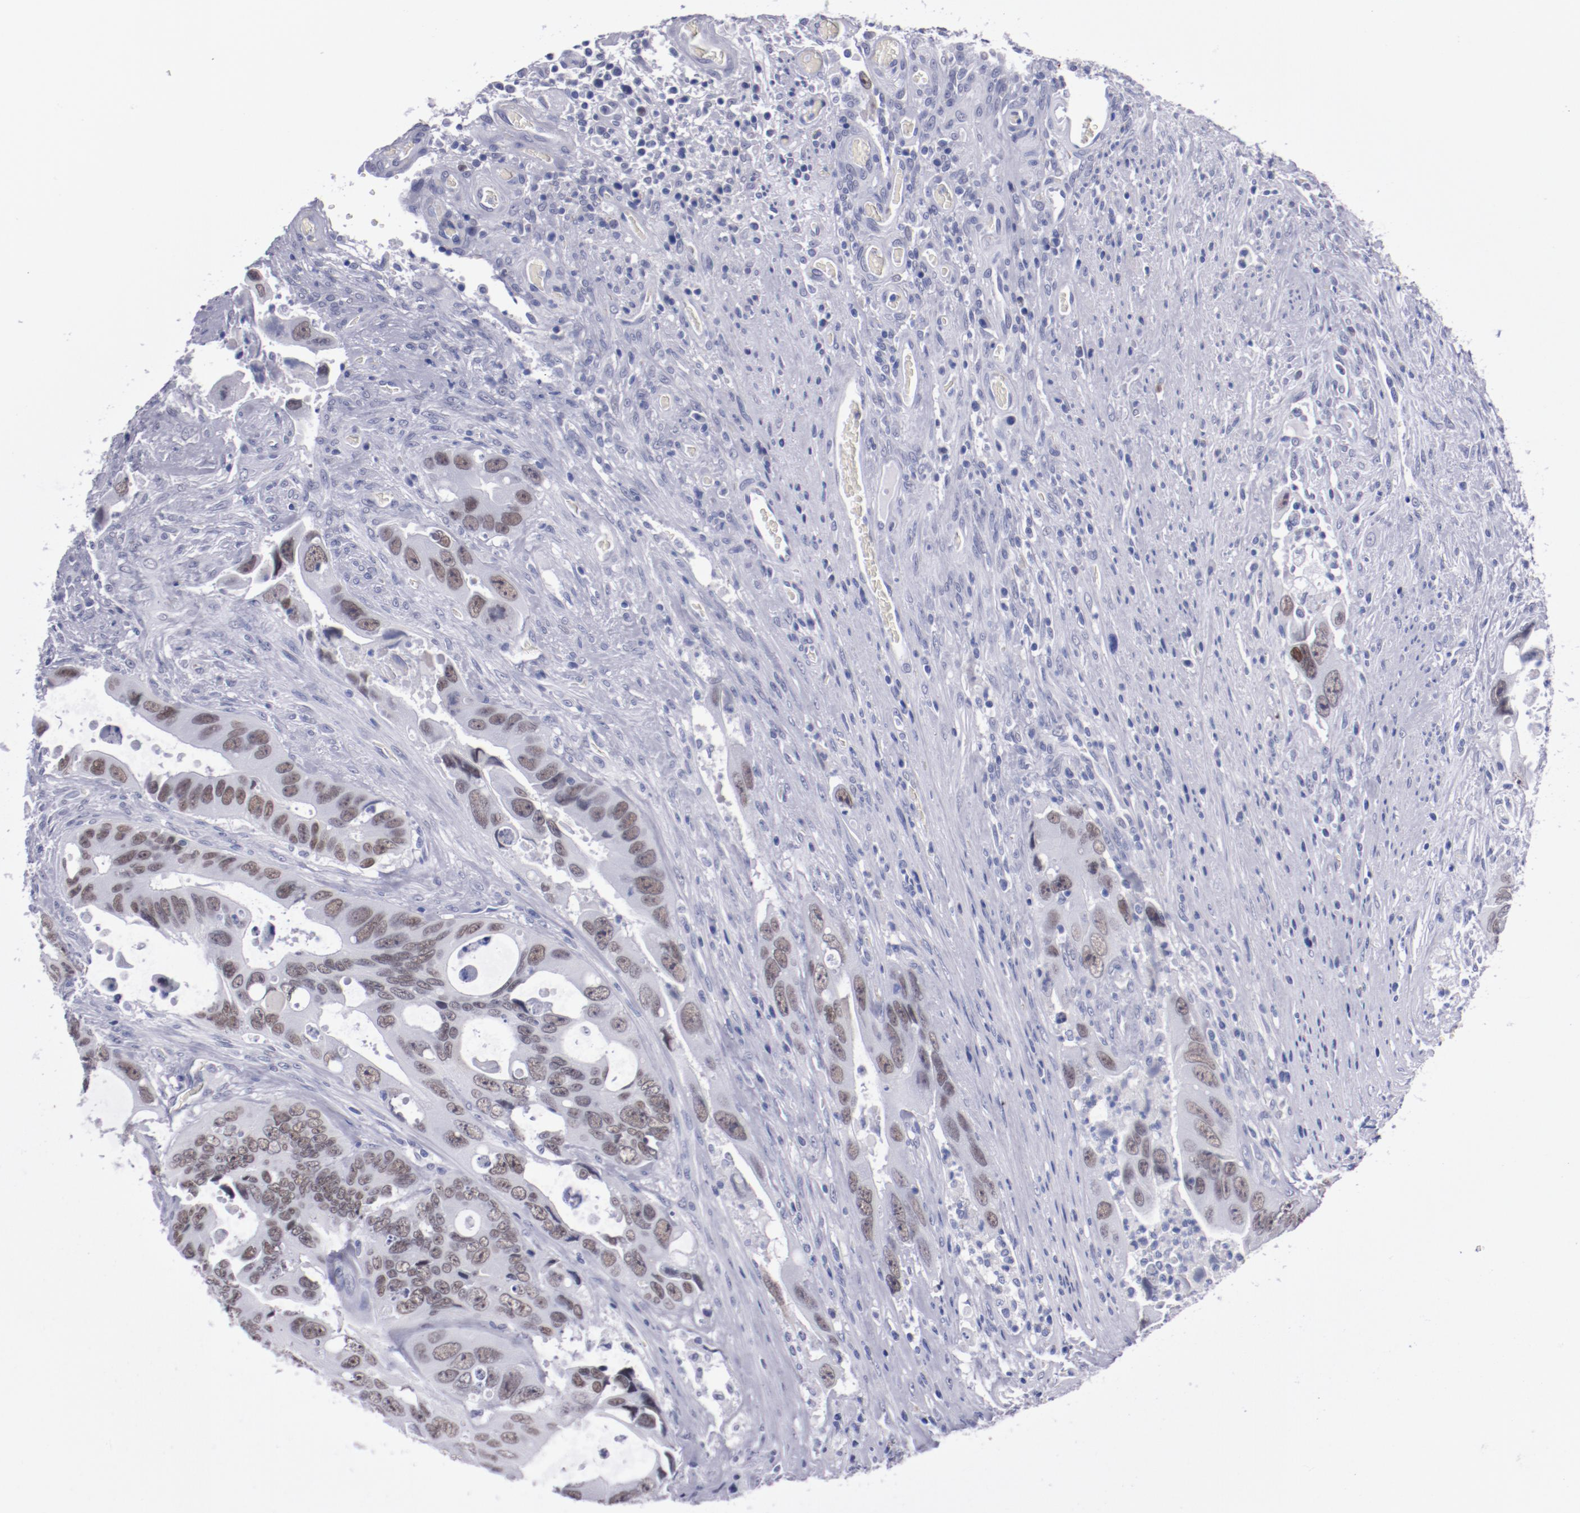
{"staining": {"intensity": "moderate", "quantity": ">75%", "location": "nuclear"}, "tissue": "colorectal cancer", "cell_type": "Tumor cells", "image_type": "cancer", "snomed": [{"axis": "morphology", "description": "Adenocarcinoma, NOS"}, {"axis": "topography", "description": "Rectum"}], "caption": "This is an image of IHC staining of colorectal cancer (adenocarcinoma), which shows moderate positivity in the nuclear of tumor cells.", "gene": "HNF1B", "patient": {"sex": "male", "age": 70}}